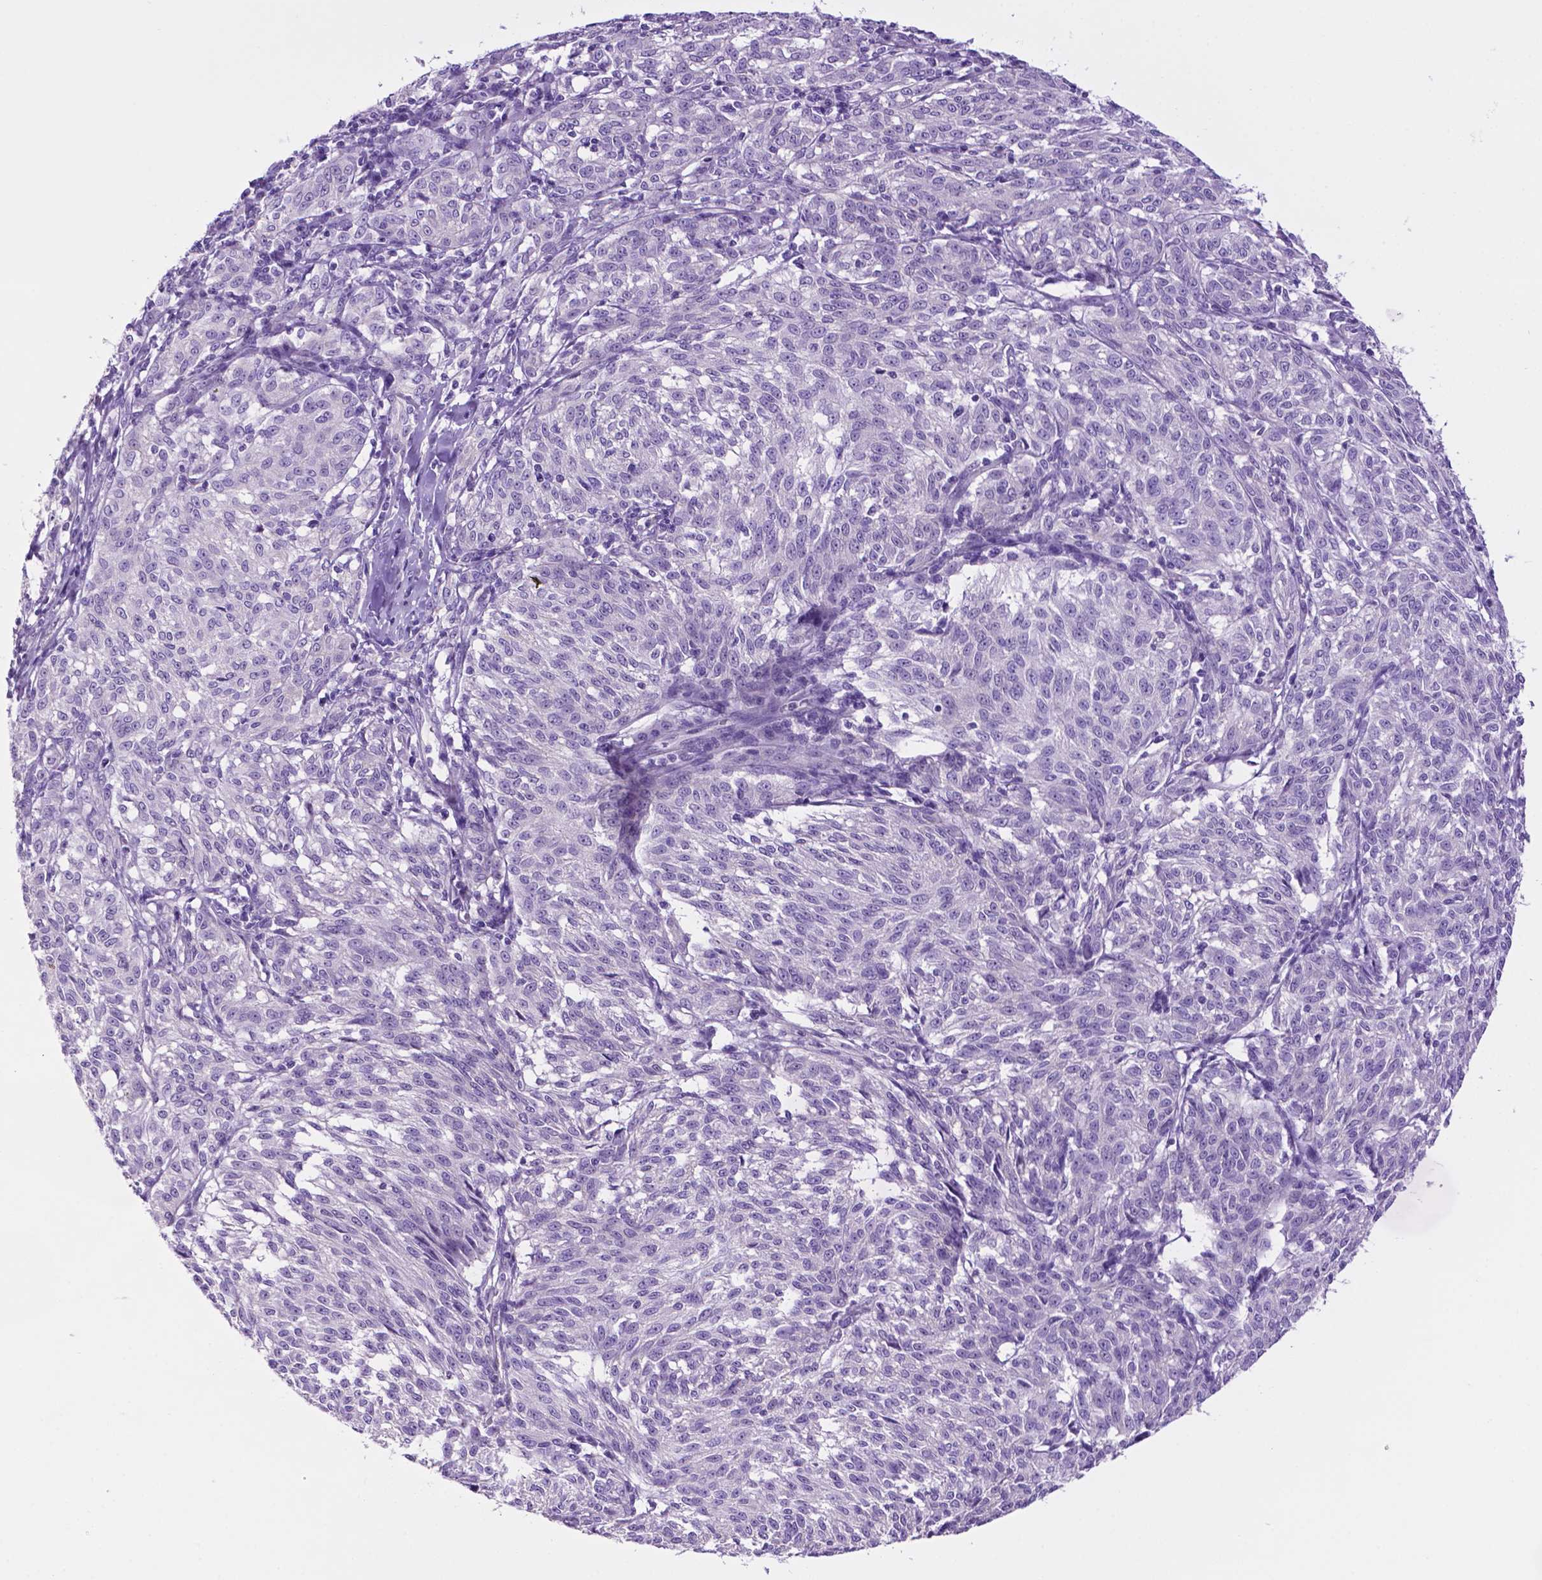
{"staining": {"intensity": "negative", "quantity": "none", "location": "none"}, "tissue": "melanoma", "cell_type": "Tumor cells", "image_type": "cancer", "snomed": [{"axis": "morphology", "description": "Malignant melanoma, NOS"}, {"axis": "topography", "description": "Skin"}], "caption": "A high-resolution photomicrograph shows IHC staining of malignant melanoma, which reveals no significant positivity in tumor cells.", "gene": "TACSTD2", "patient": {"sex": "female", "age": 72}}